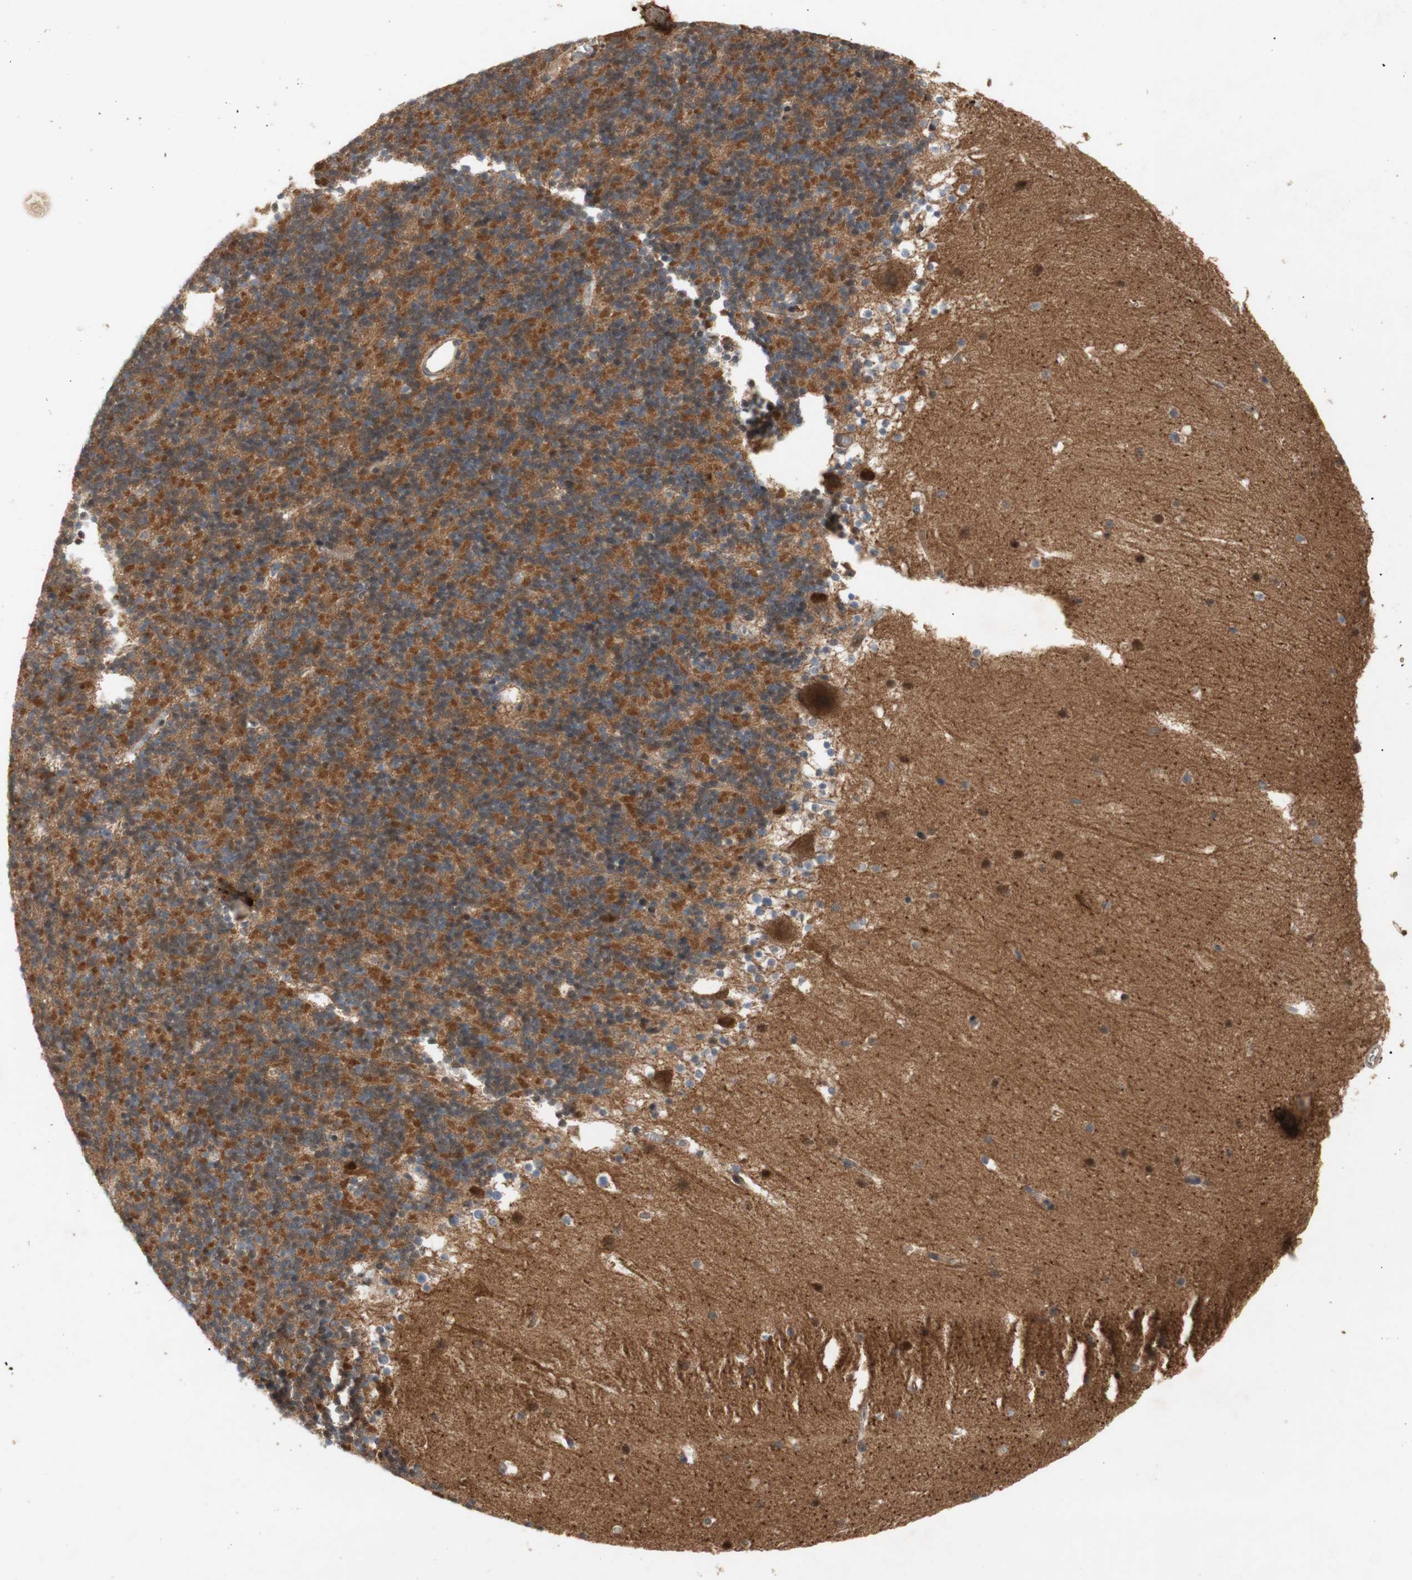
{"staining": {"intensity": "moderate", "quantity": ">75%", "location": "cytoplasmic/membranous"}, "tissue": "cerebellum", "cell_type": "Cells in granular layer", "image_type": "normal", "snomed": [{"axis": "morphology", "description": "Normal tissue, NOS"}, {"axis": "topography", "description": "Cerebellum"}], "caption": "Brown immunohistochemical staining in benign cerebellum demonstrates moderate cytoplasmic/membranous positivity in about >75% of cells in granular layer. Using DAB (3,3'-diaminobenzidine) (brown) and hematoxylin (blue) stains, captured at high magnification using brightfield microscopy.", "gene": "PKN1", "patient": {"sex": "male", "age": 45}}